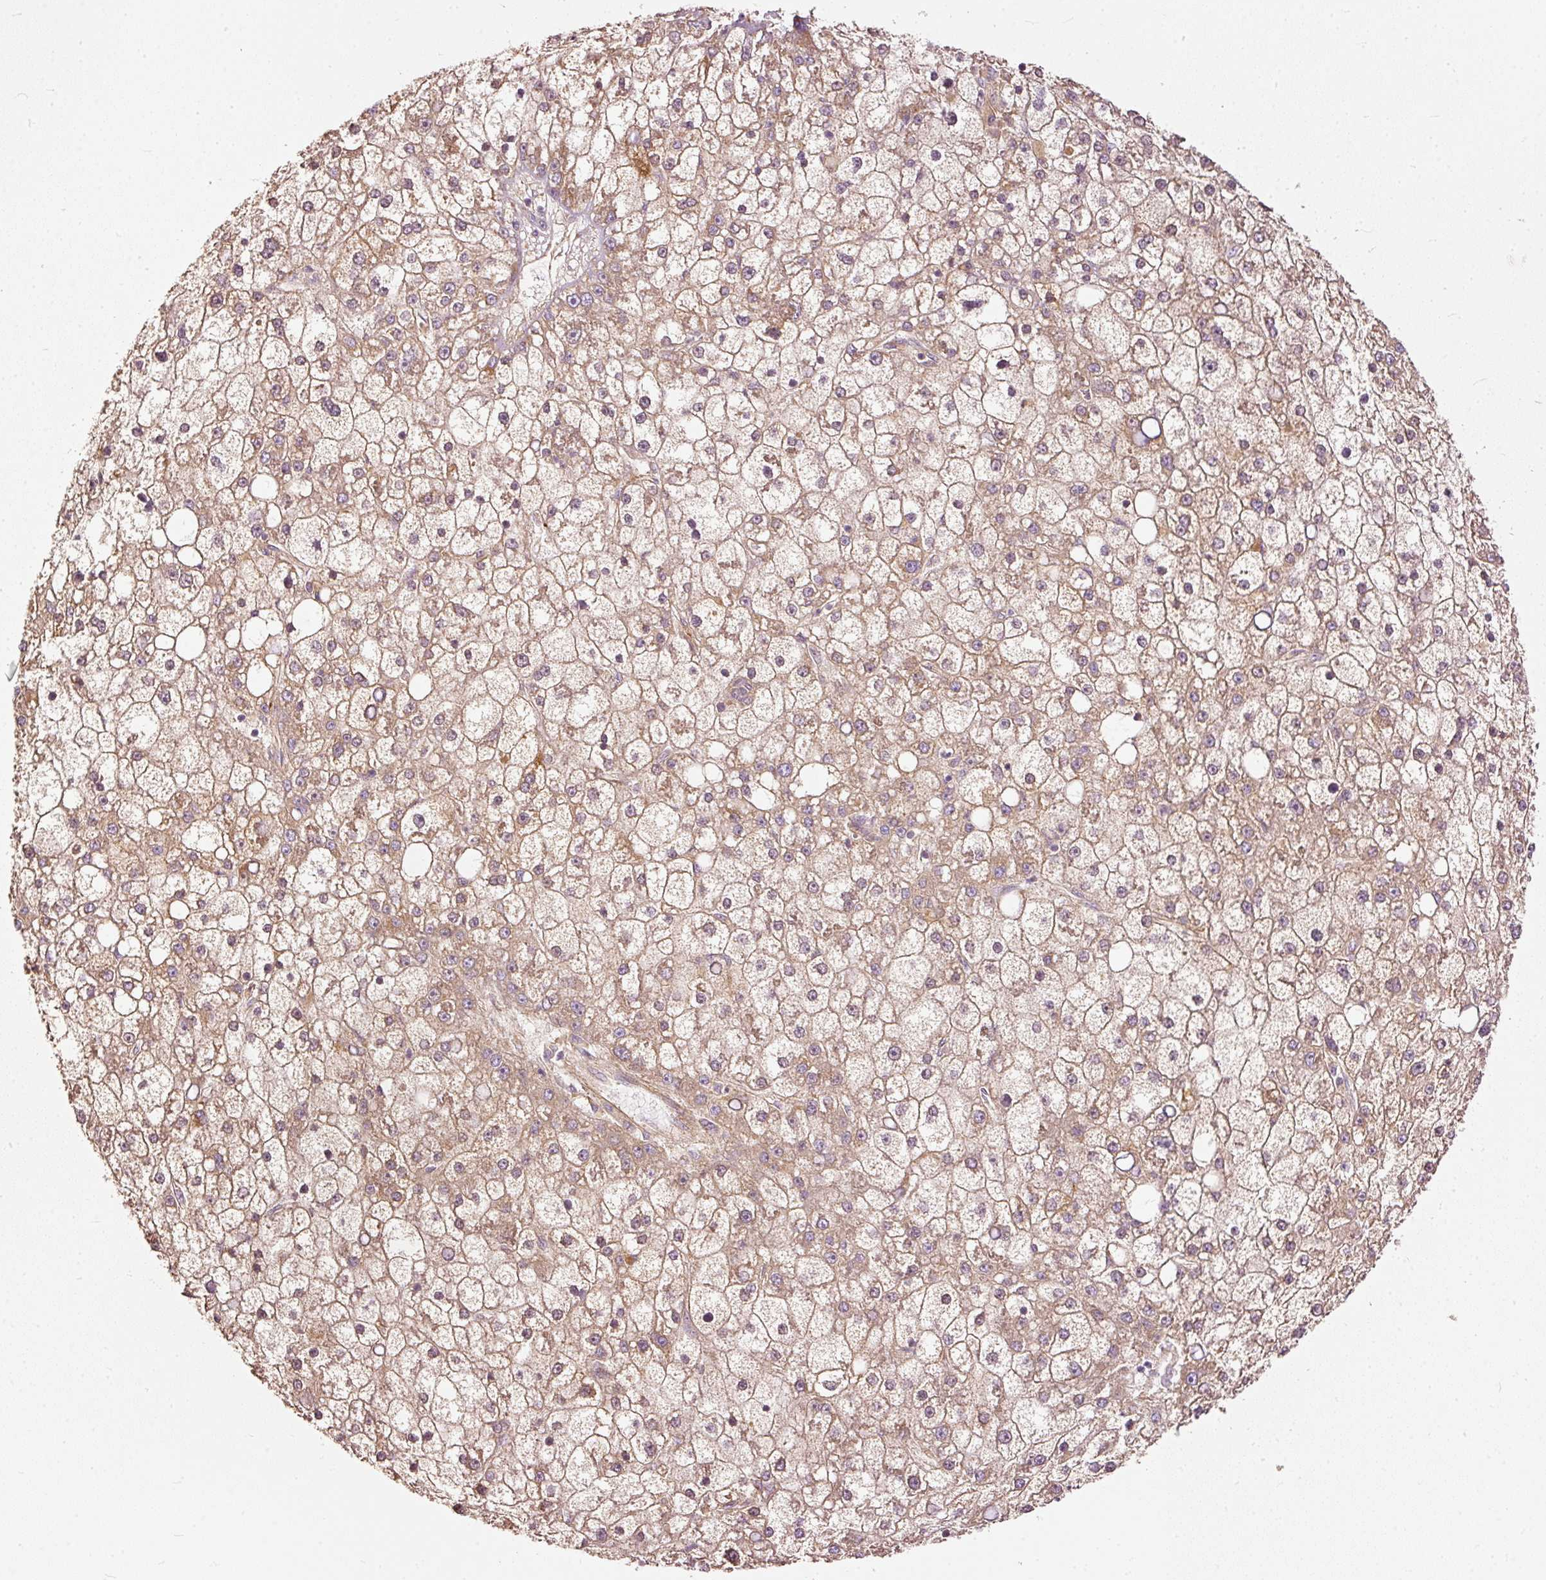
{"staining": {"intensity": "weak", "quantity": "25%-75%", "location": "cytoplasmic/membranous"}, "tissue": "liver cancer", "cell_type": "Tumor cells", "image_type": "cancer", "snomed": [{"axis": "morphology", "description": "Carcinoma, Hepatocellular, NOS"}, {"axis": "topography", "description": "Liver"}], "caption": "High-magnification brightfield microscopy of liver cancer stained with DAB (3,3'-diaminobenzidine) (brown) and counterstained with hematoxylin (blue). tumor cells exhibit weak cytoplasmic/membranous staining is seen in approximately25%-75% of cells.", "gene": "PAQR9", "patient": {"sex": "male", "age": 67}}